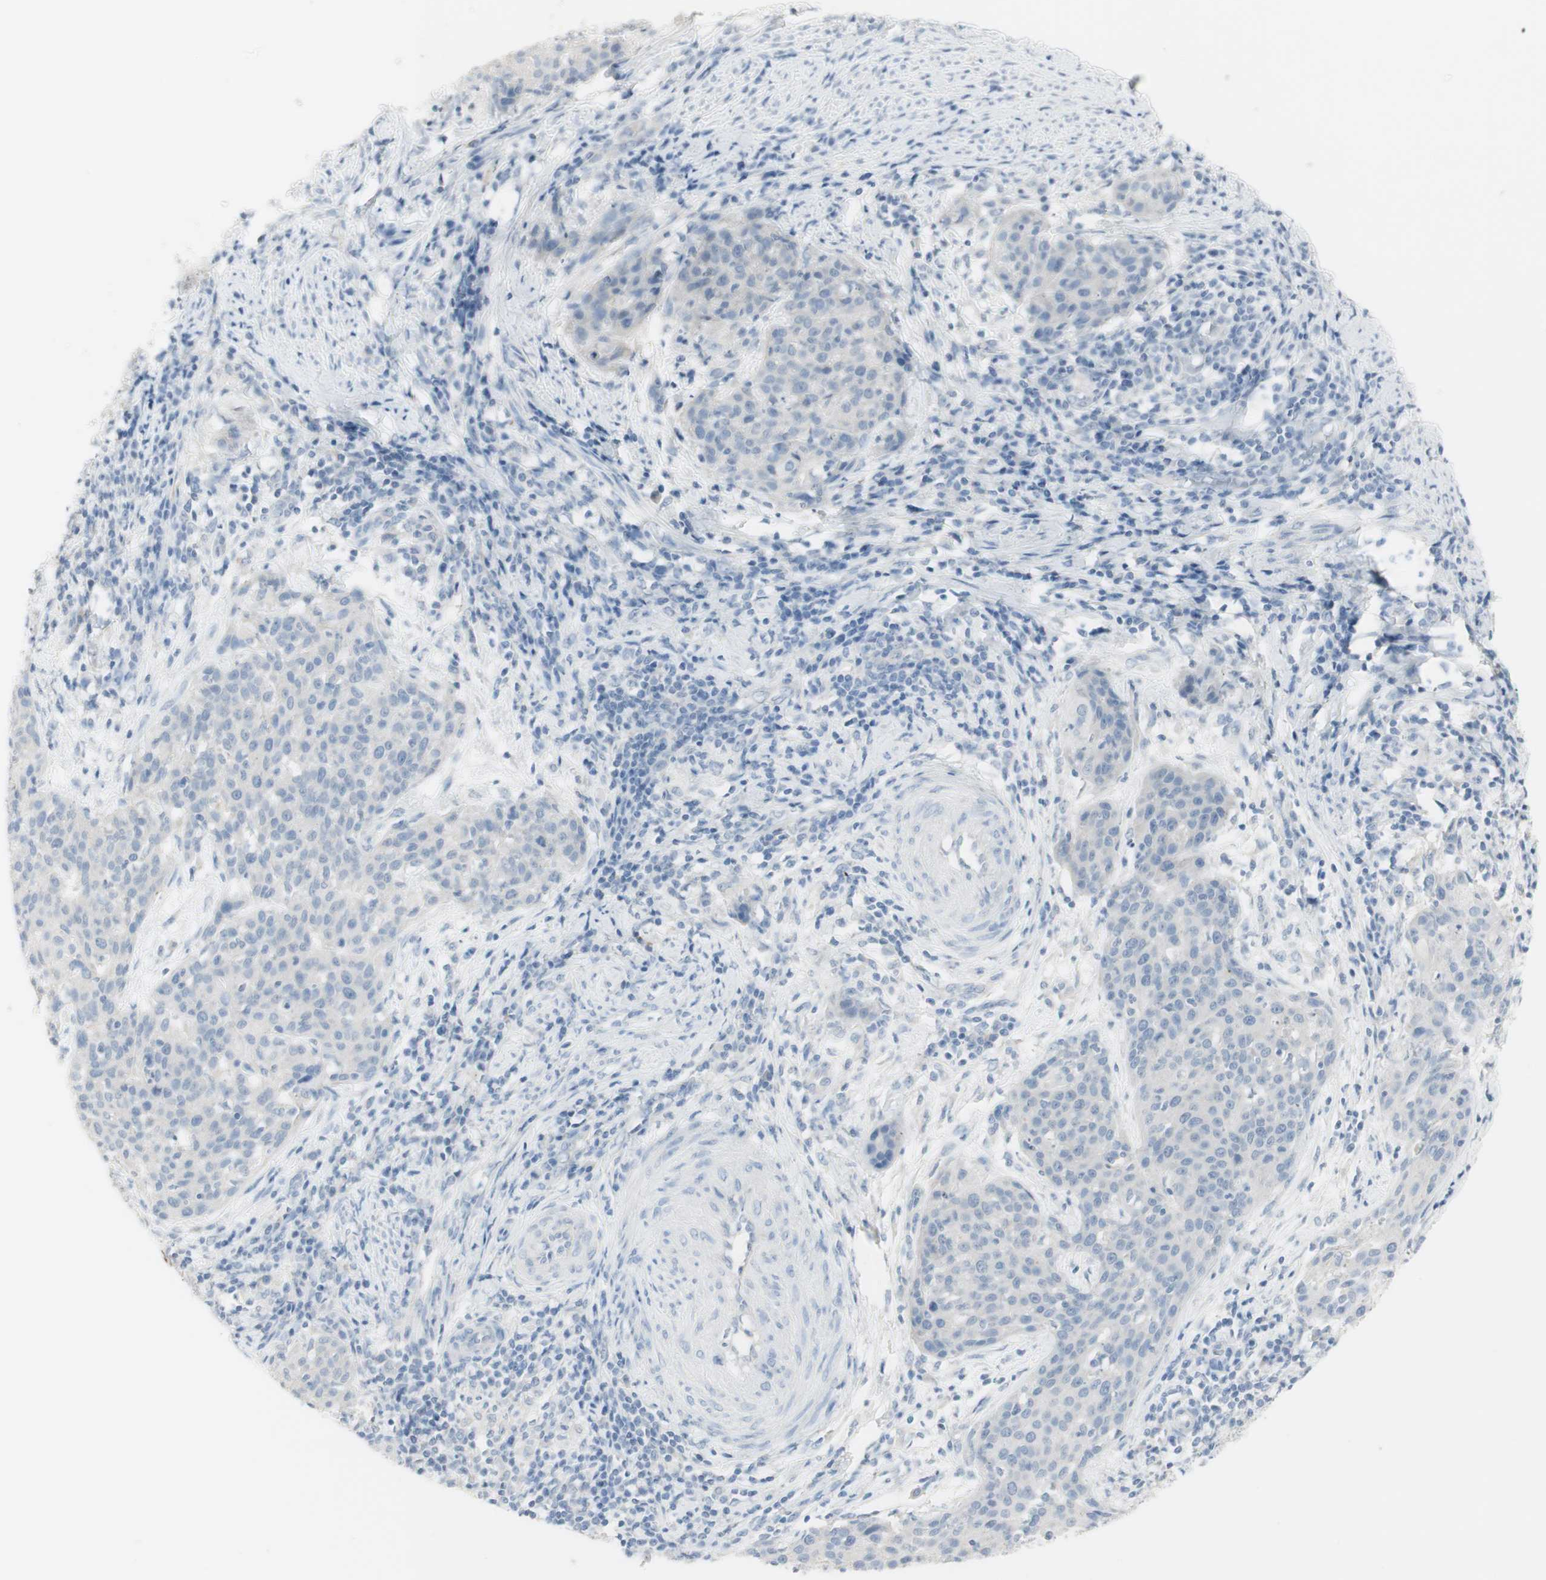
{"staining": {"intensity": "negative", "quantity": "none", "location": "none"}, "tissue": "cervical cancer", "cell_type": "Tumor cells", "image_type": "cancer", "snomed": [{"axis": "morphology", "description": "Squamous cell carcinoma, NOS"}, {"axis": "topography", "description": "Cervix"}], "caption": "An image of squamous cell carcinoma (cervical) stained for a protein reveals no brown staining in tumor cells.", "gene": "ART3", "patient": {"sex": "female", "age": 38}}